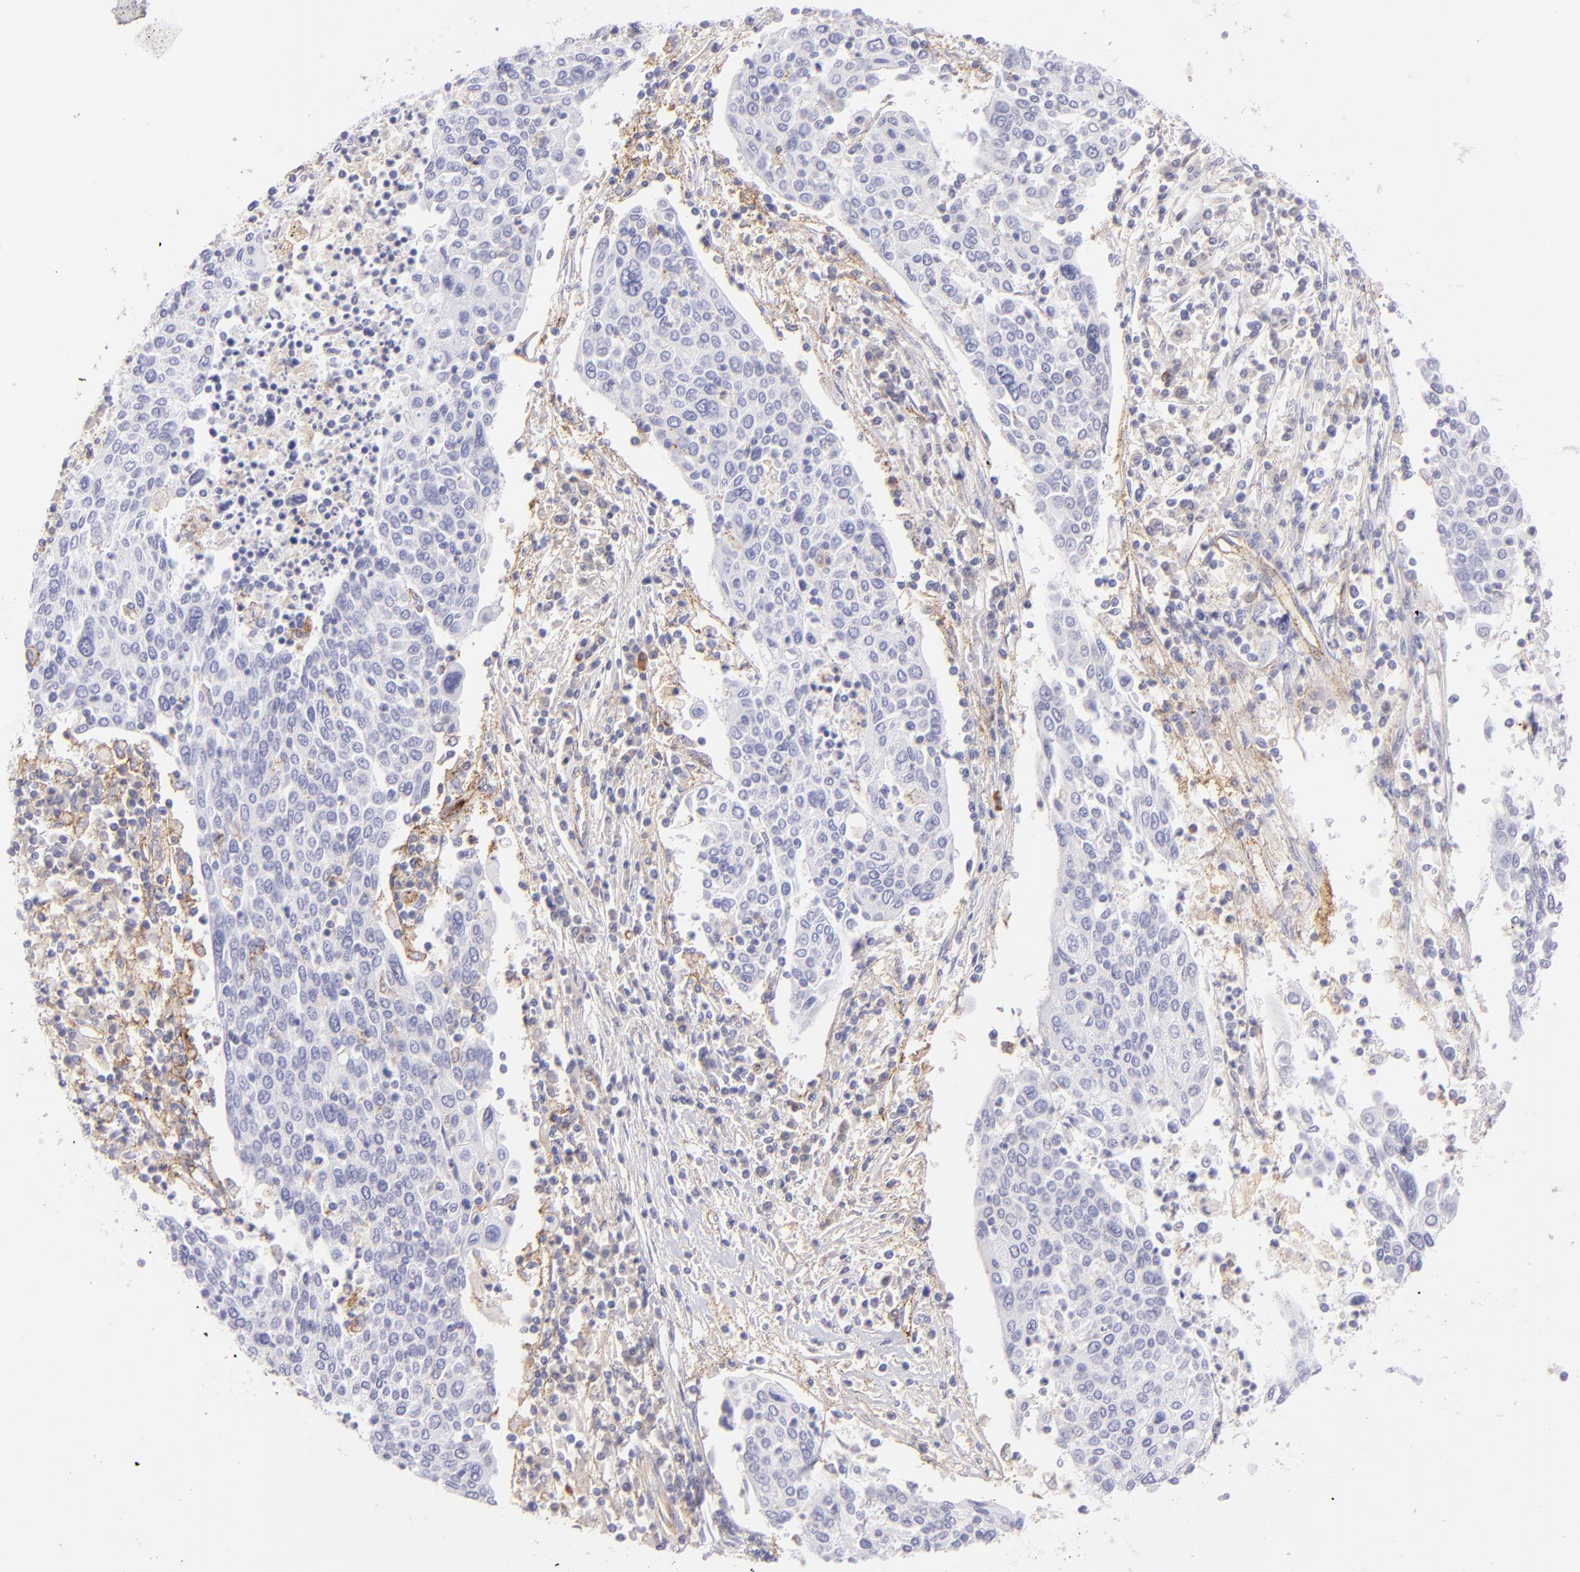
{"staining": {"intensity": "negative", "quantity": "none", "location": "none"}, "tissue": "cervical cancer", "cell_type": "Tumor cells", "image_type": "cancer", "snomed": [{"axis": "morphology", "description": "Squamous cell carcinoma, NOS"}, {"axis": "topography", "description": "Cervix"}], "caption": "Tumor cells show no significant protein staining in cervical cancer.", "gene": "CD81", "patient": {"sex": "female", "age": 40}}